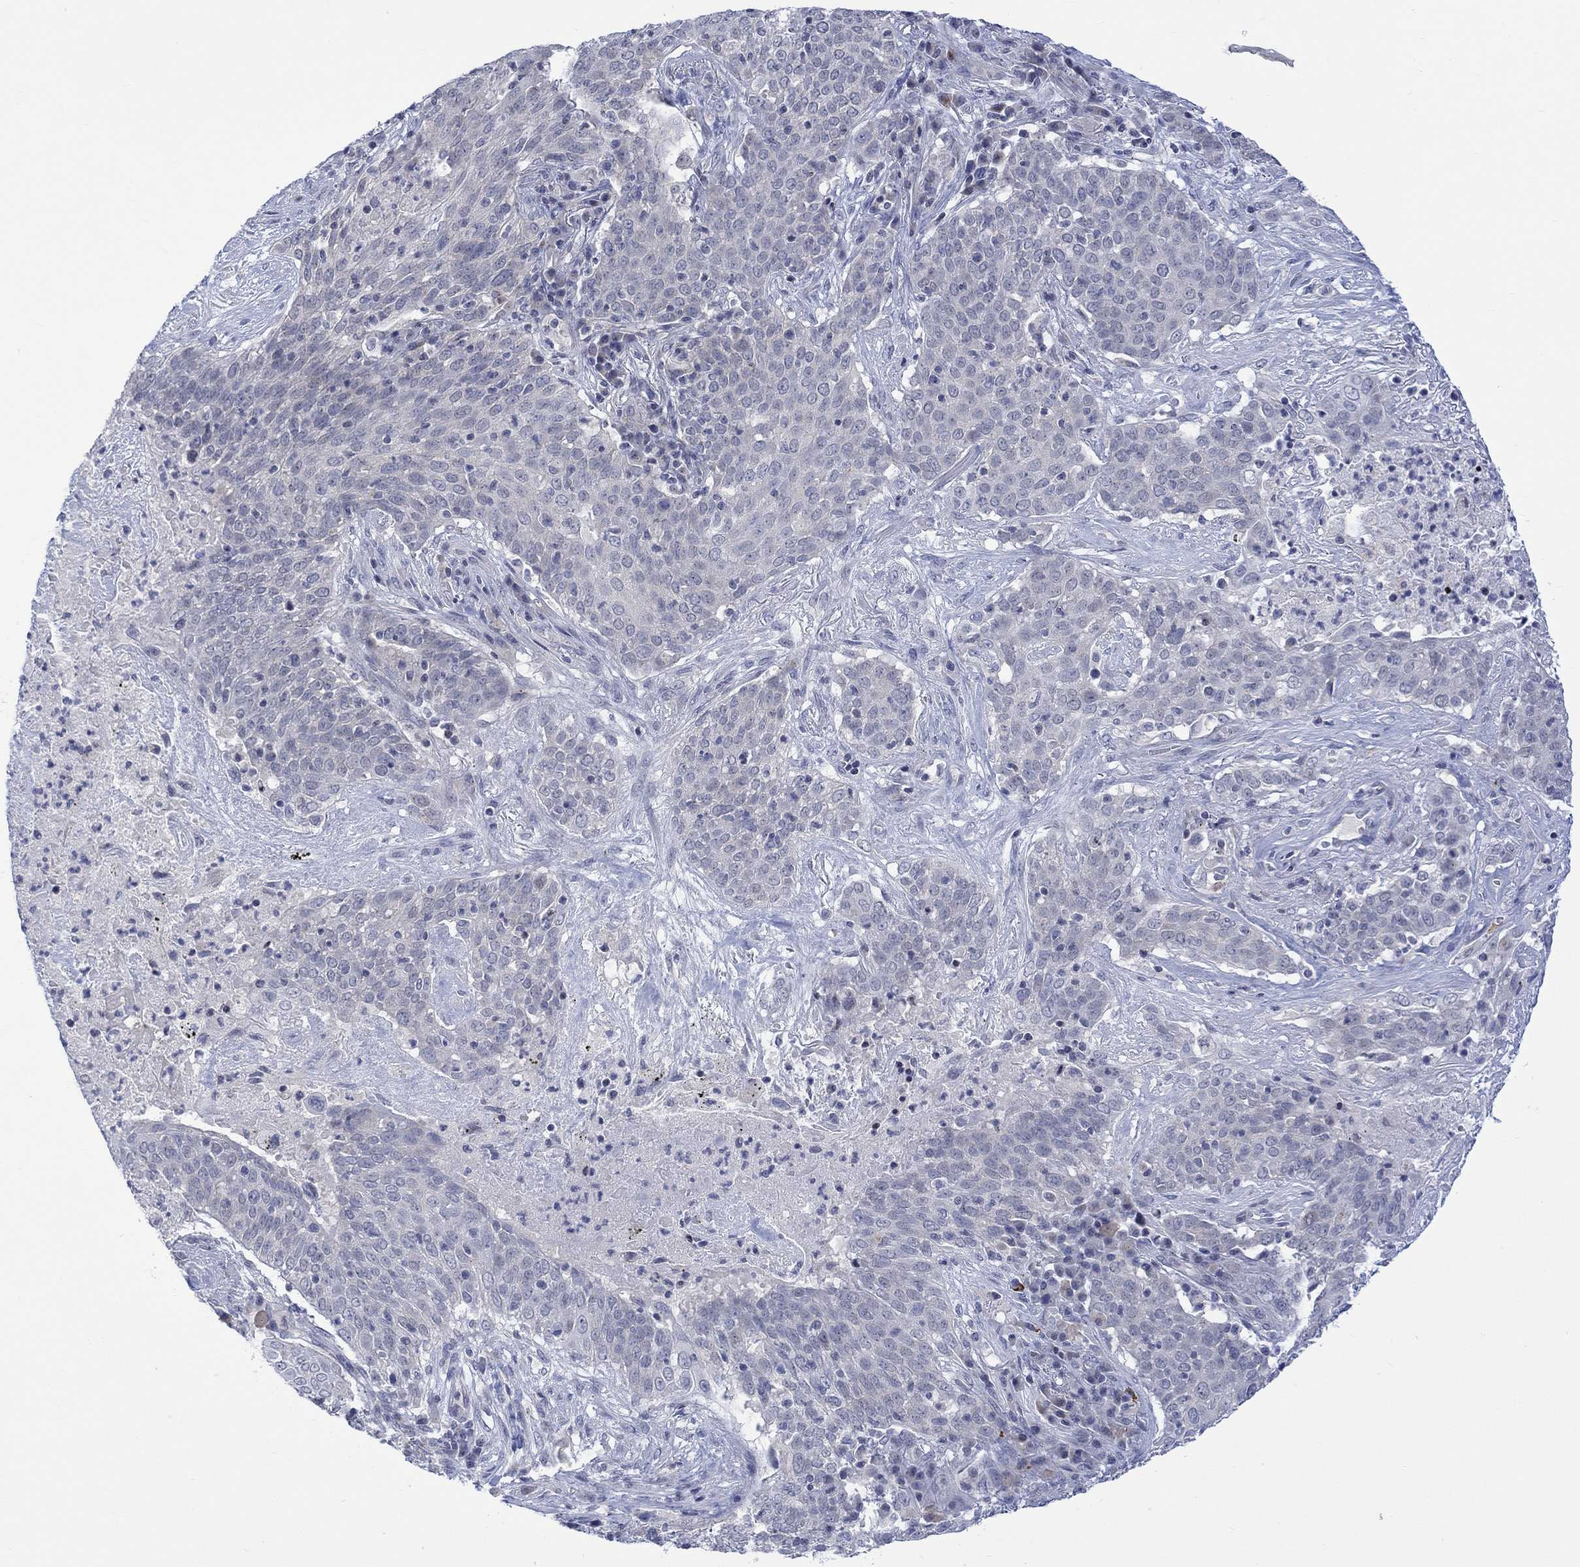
{"staining": {"intensity": "negative", "quantity": "none", "location": "none"}, "tissue": "lung cancer", "cell_type": "Tumor cells", "image_type": "cancer", "snomed": [{"axis": "morphology", "description": "Squamous cell carcinoma, NOS"}, {"axis": "topography", "description": "Lung"}], "caption": "IHC photomicrograph of neoplastic tissue: lung cancer stained with DAB (3,3'-diaminobenzidine) demonstrates no significant protein staining in tumor cells.", "gene": "DCX", "patient": {"sex": "male", "age": 82}}